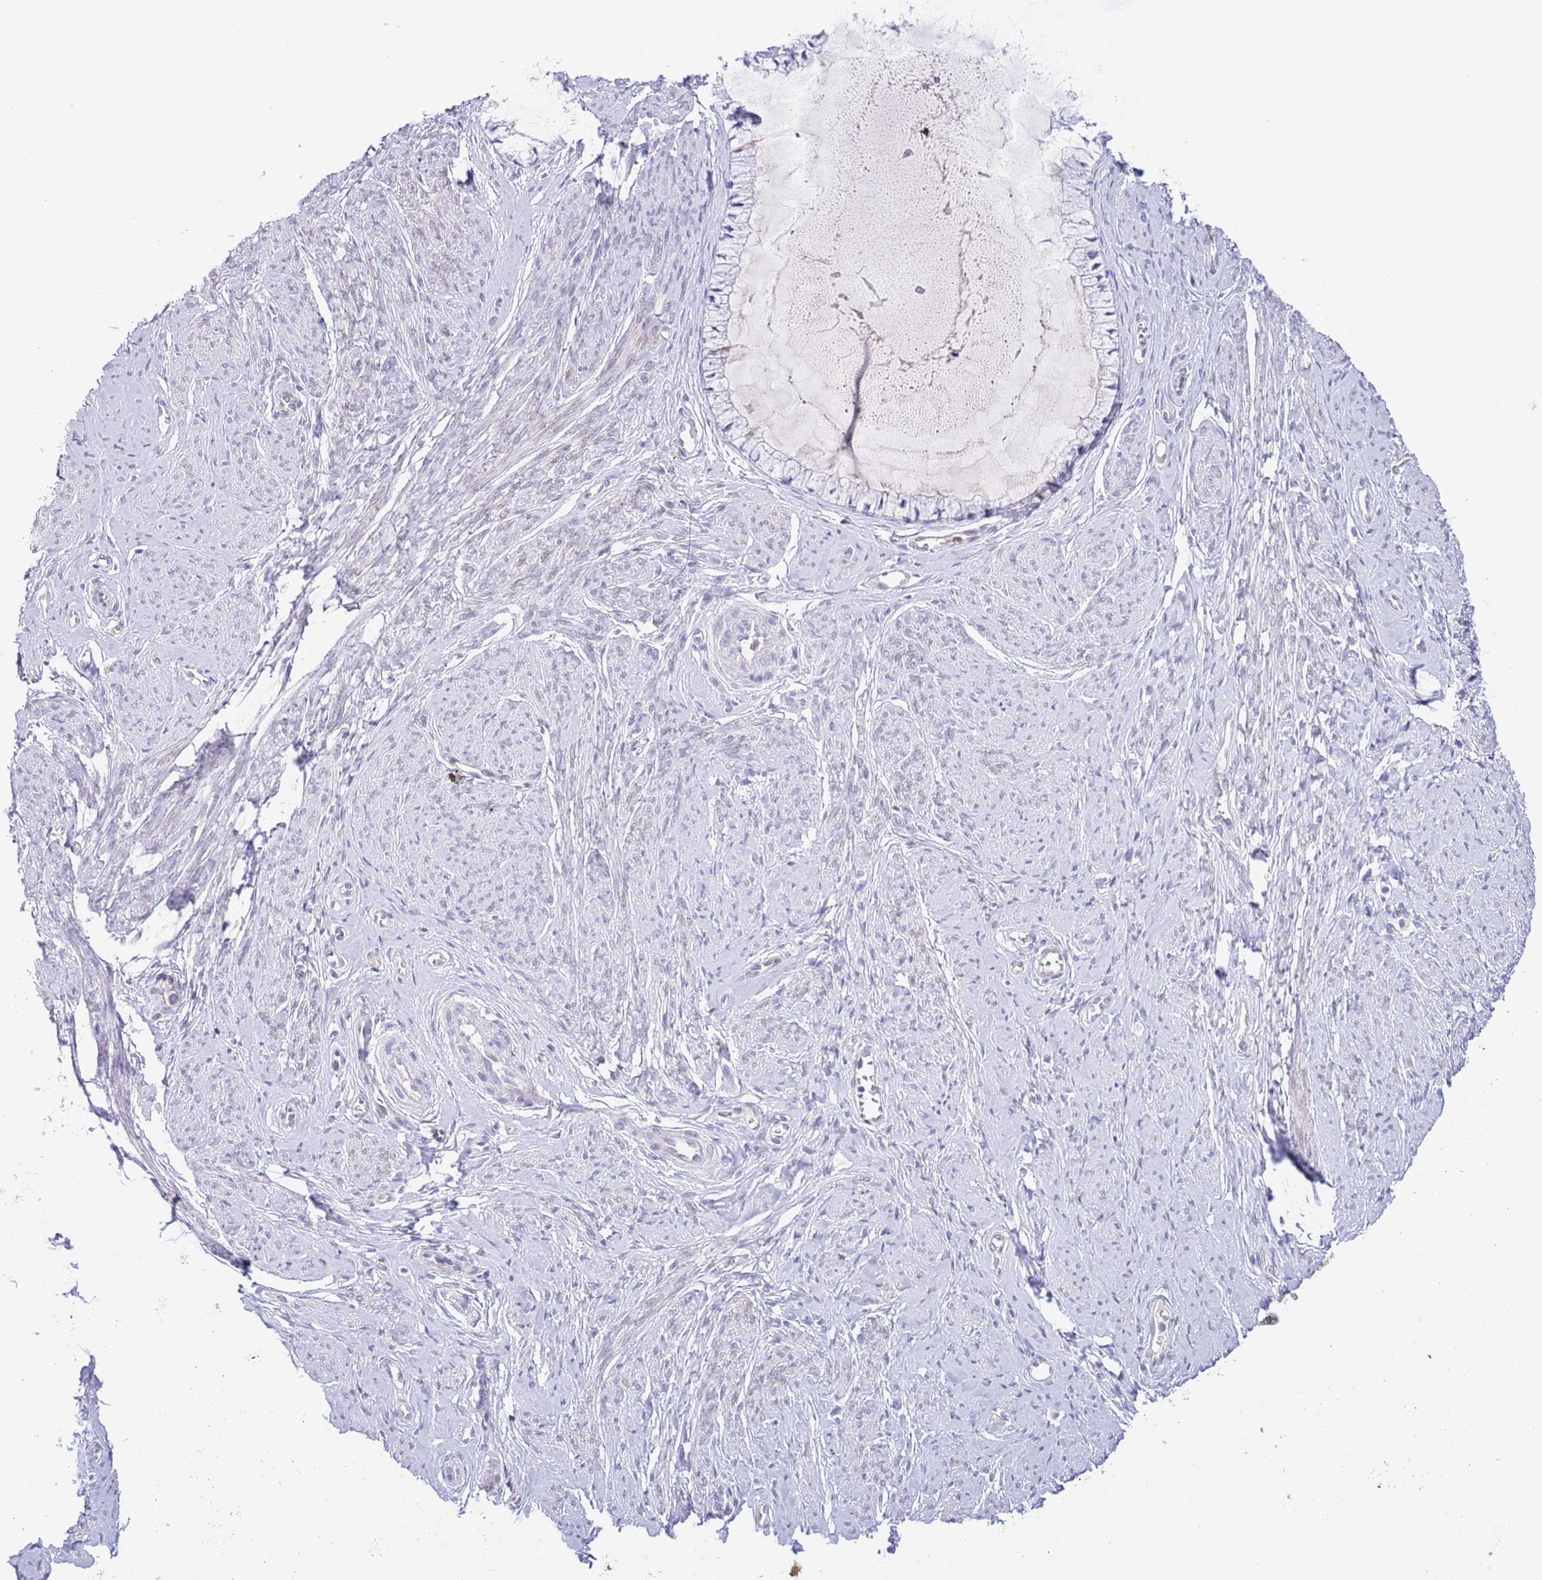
{"staining": {"intensity": "negative", "quantity": "none", "location": "none"}, "tissue": "cervix", "cell_type": "Glandular cells", "image_type": "normal", "snomed": [{"axis": "morphology", "description": "Normal tissue, NOS"}, {"axis": "topography", "description": "Cervix"}], "caption": "Immunohistochemistry (IHC) image of normal cervix: human cervix stained with DAB (3,3'-diaminobenzidine) reveals no significant protein expression in glandular cells.", "gene": "EBPL", "patient": {"sex": "female", "age": 42}}